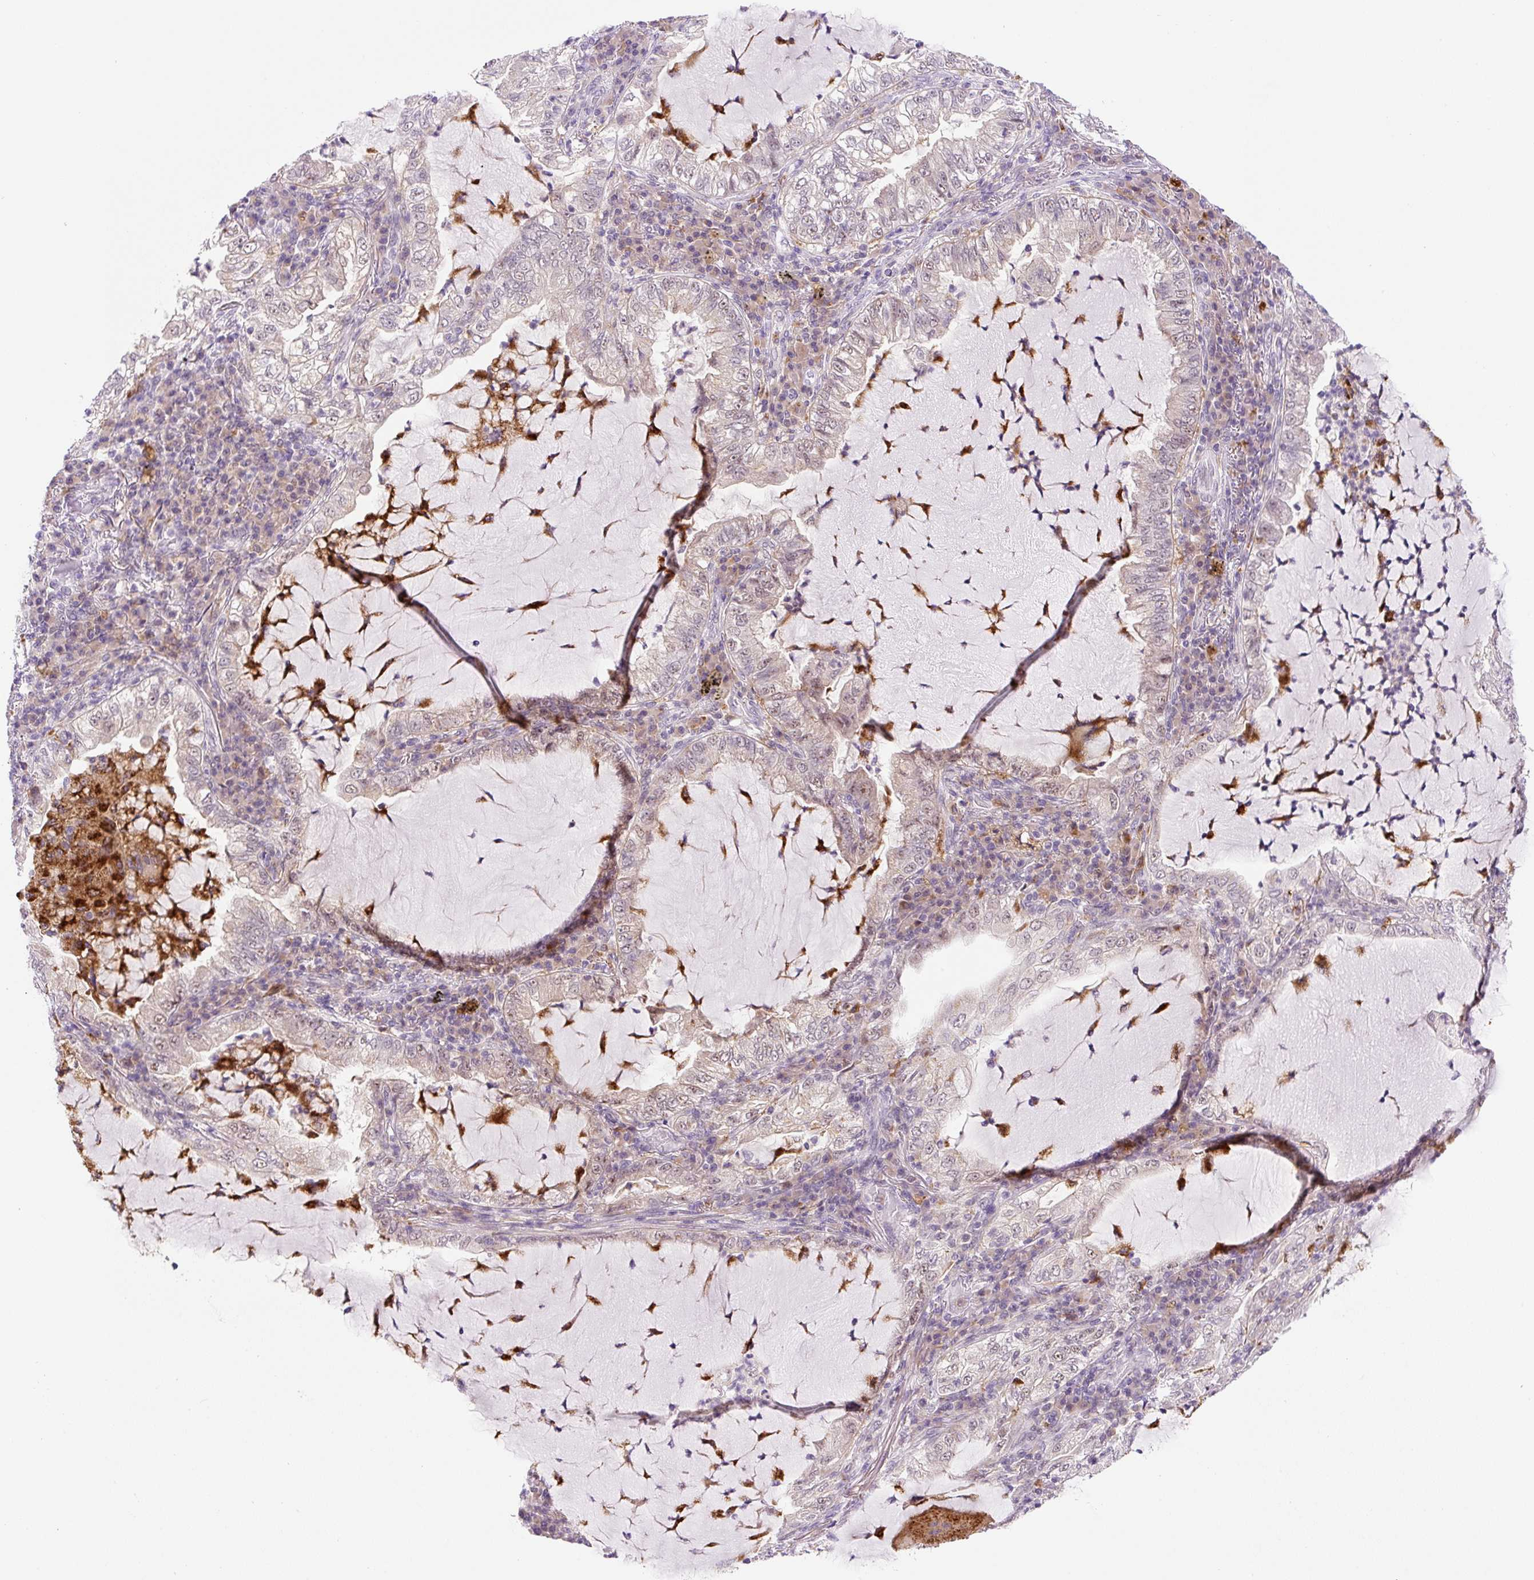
{"staining": {"intensity": "weak", "quantity": "25%-75%", "location": "nuclear"}, "tissue": "lung cancer", "cell_type": "Tumor cells", "image_type": "cancer", "snomed": [{"axis": "morphology", "description": "Adenocarcinoma, NOS"}, {"axis": "topography", "description": "Lung"}], "caption": "This is an image of immunohistochemistry staining of lung adenocarcinoma, which shows weak expression in the nuclear of tumor cells.", "gene": "CEBPZOS", "patient": {"sex": "female", "age": 73}}